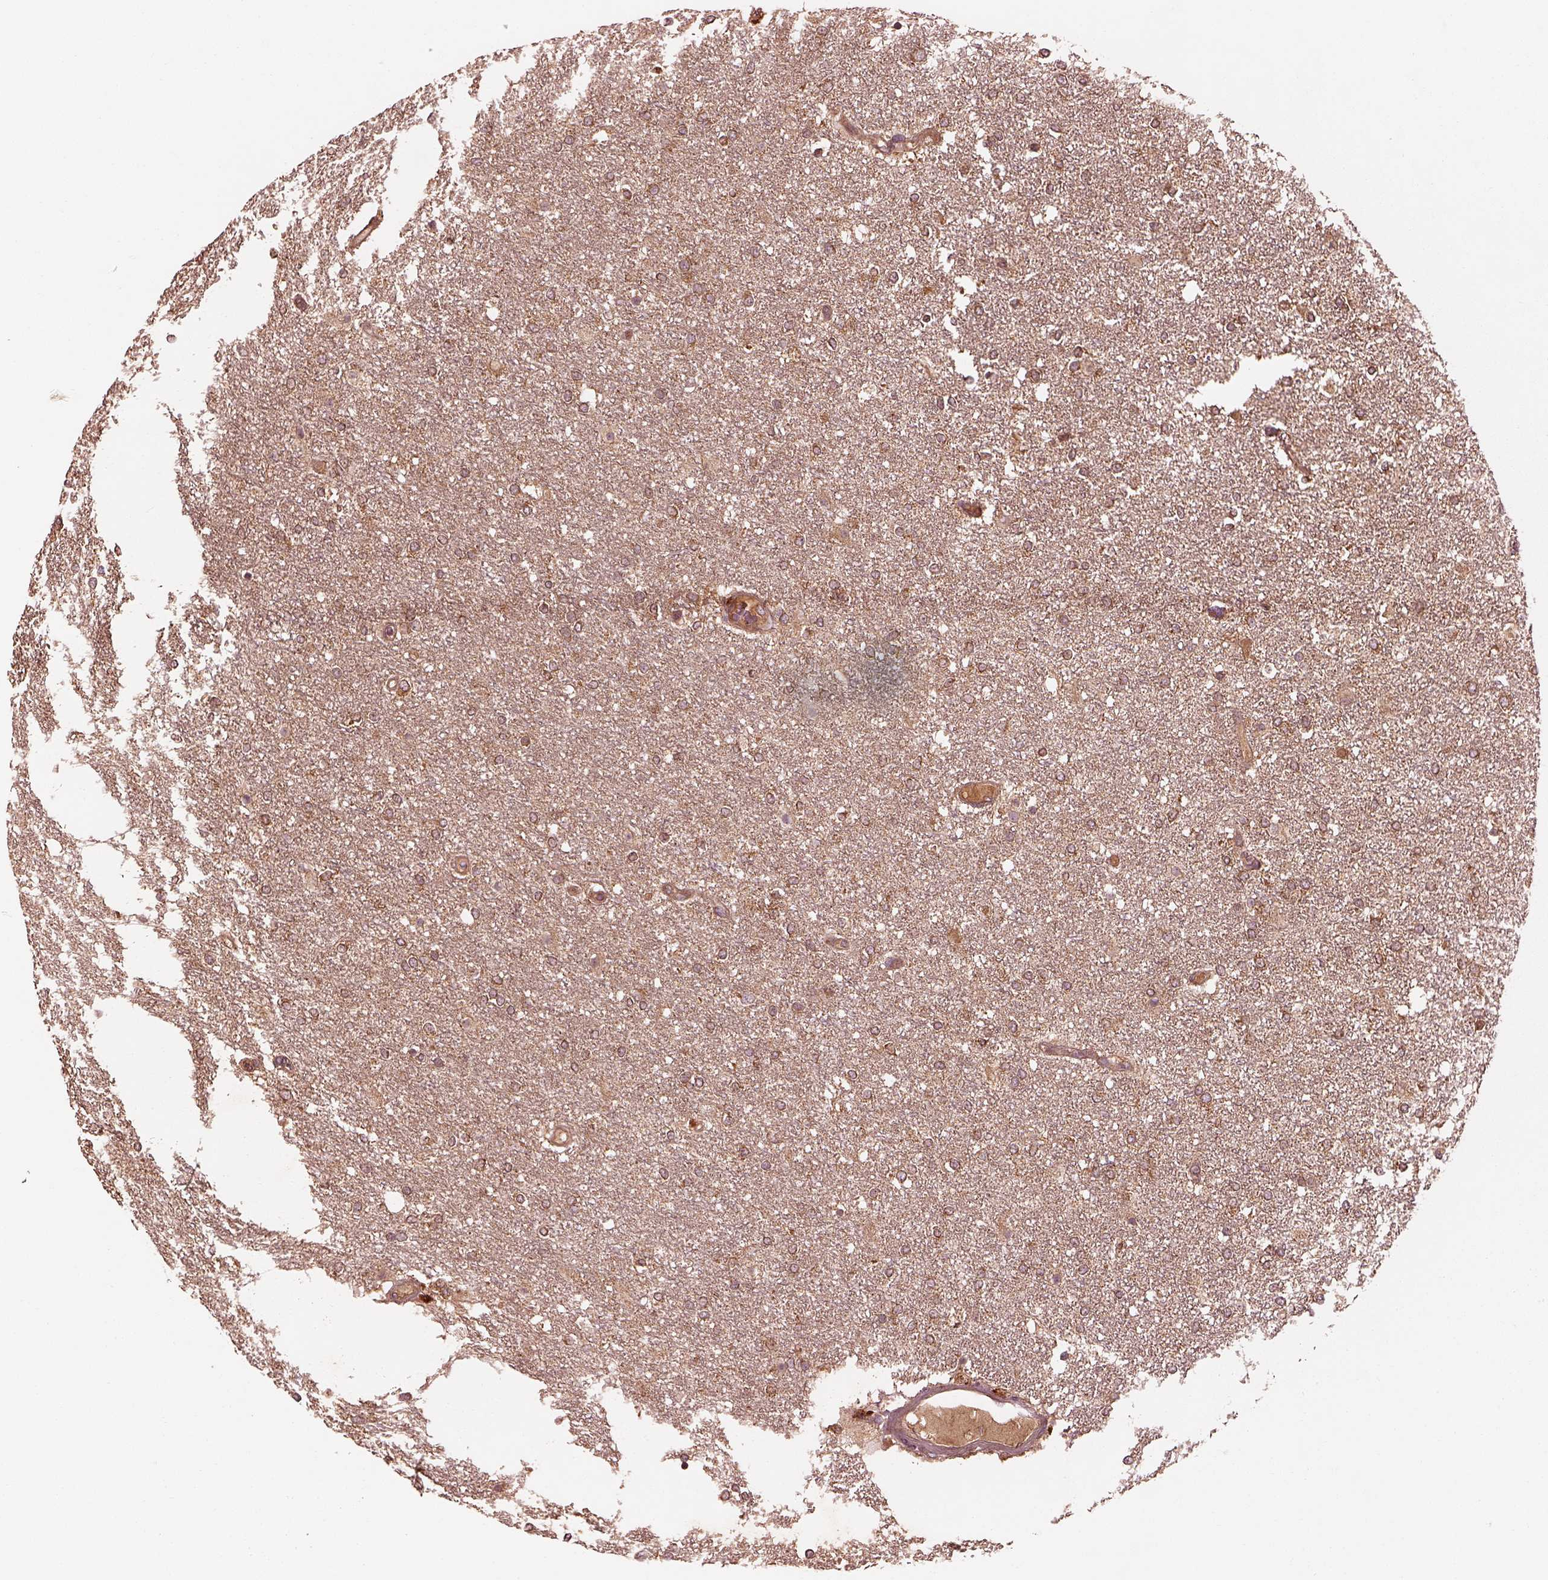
{"staining": {"intensity": "moderate", "quantity": "25%-75%", "location": "cytoplasmic/membranous"}, "tissue": "glioma", "cell_type": "Tumor cells", "image_type": "cancer", "snomed": [{"axis": "morphology", "description": "Glioma, malignant, High grade"}, {"axis": "topography", "description": "Brain"}], "caption": "Immunohistochemical staining of malignant glioma (high-grade) demonstrates moderate cytoplasmic/membranous protein expression in about 25%-75% of tumor cells. (Stains: DAB in brown, nuclei in blue, Microscopy: brightfield microscopy at high magnification).", "gene": "PIK3R2", "patient": {"sex": "female", "age": 61}}